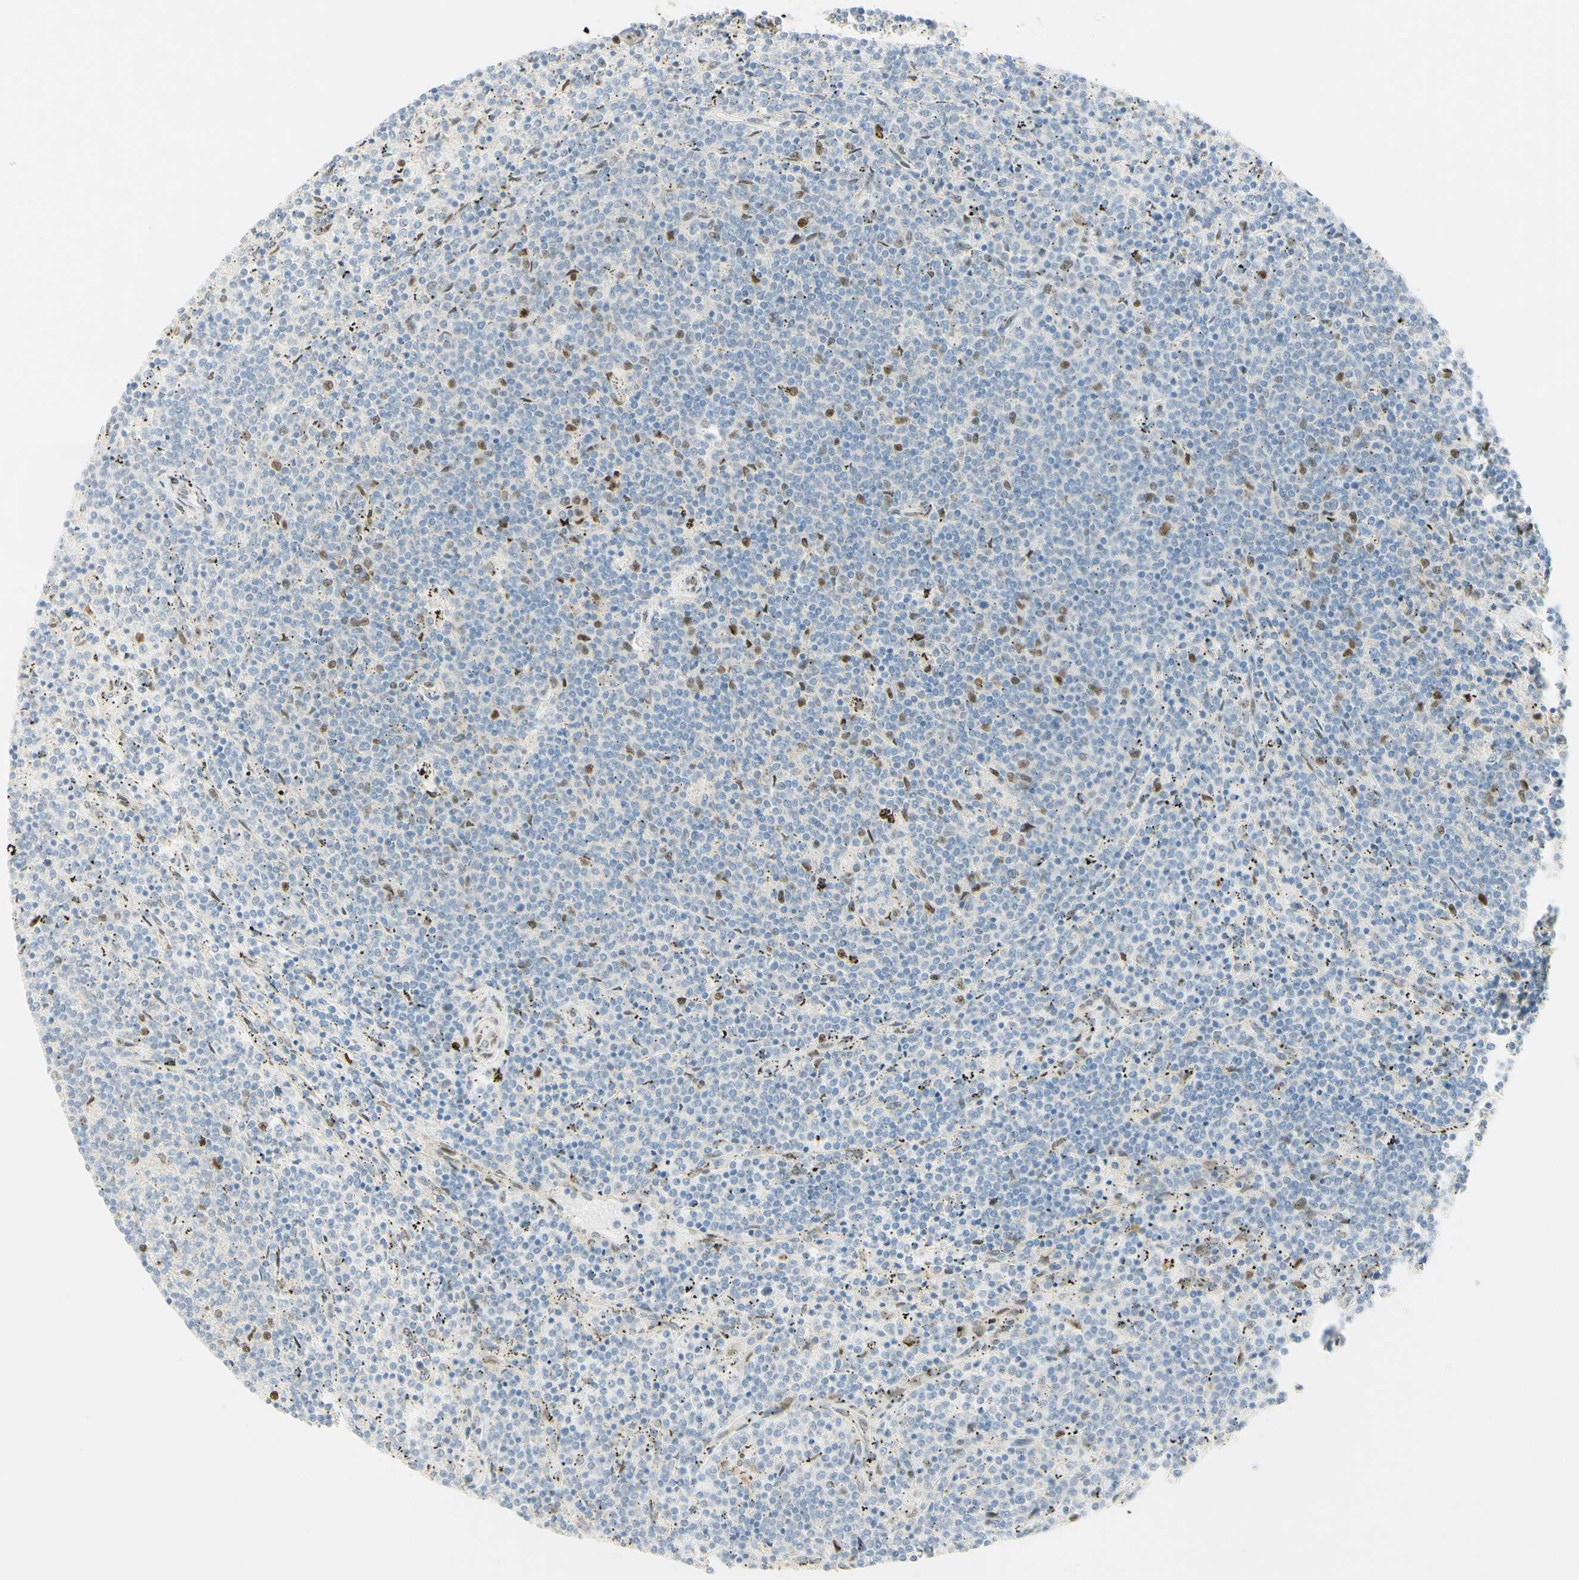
{"staining": {"intensity": "moderate", "quantity": "<25%", "location": "nuclear"}, "tissue": "lymphoma", "cell_type": "Tumor cells", "image_type": "cancer", "snomed": [{"axis": "morphology", "description": "Malignant lymphoma, non-Hodgkin's type, Low grade"}, {"axis": "topography", "description": "Spleen"}], "caption": "Immunohistochemistry (IHC) micrograph of low-grade malignant lymphoma, non-Hodgkin's type stained for a protein (brown), which shows low levels of moderate nuclear positivity in about <25% of tumor cells.", "gene": "E2F1", "patient": {"sex": "female", "age": 50}}